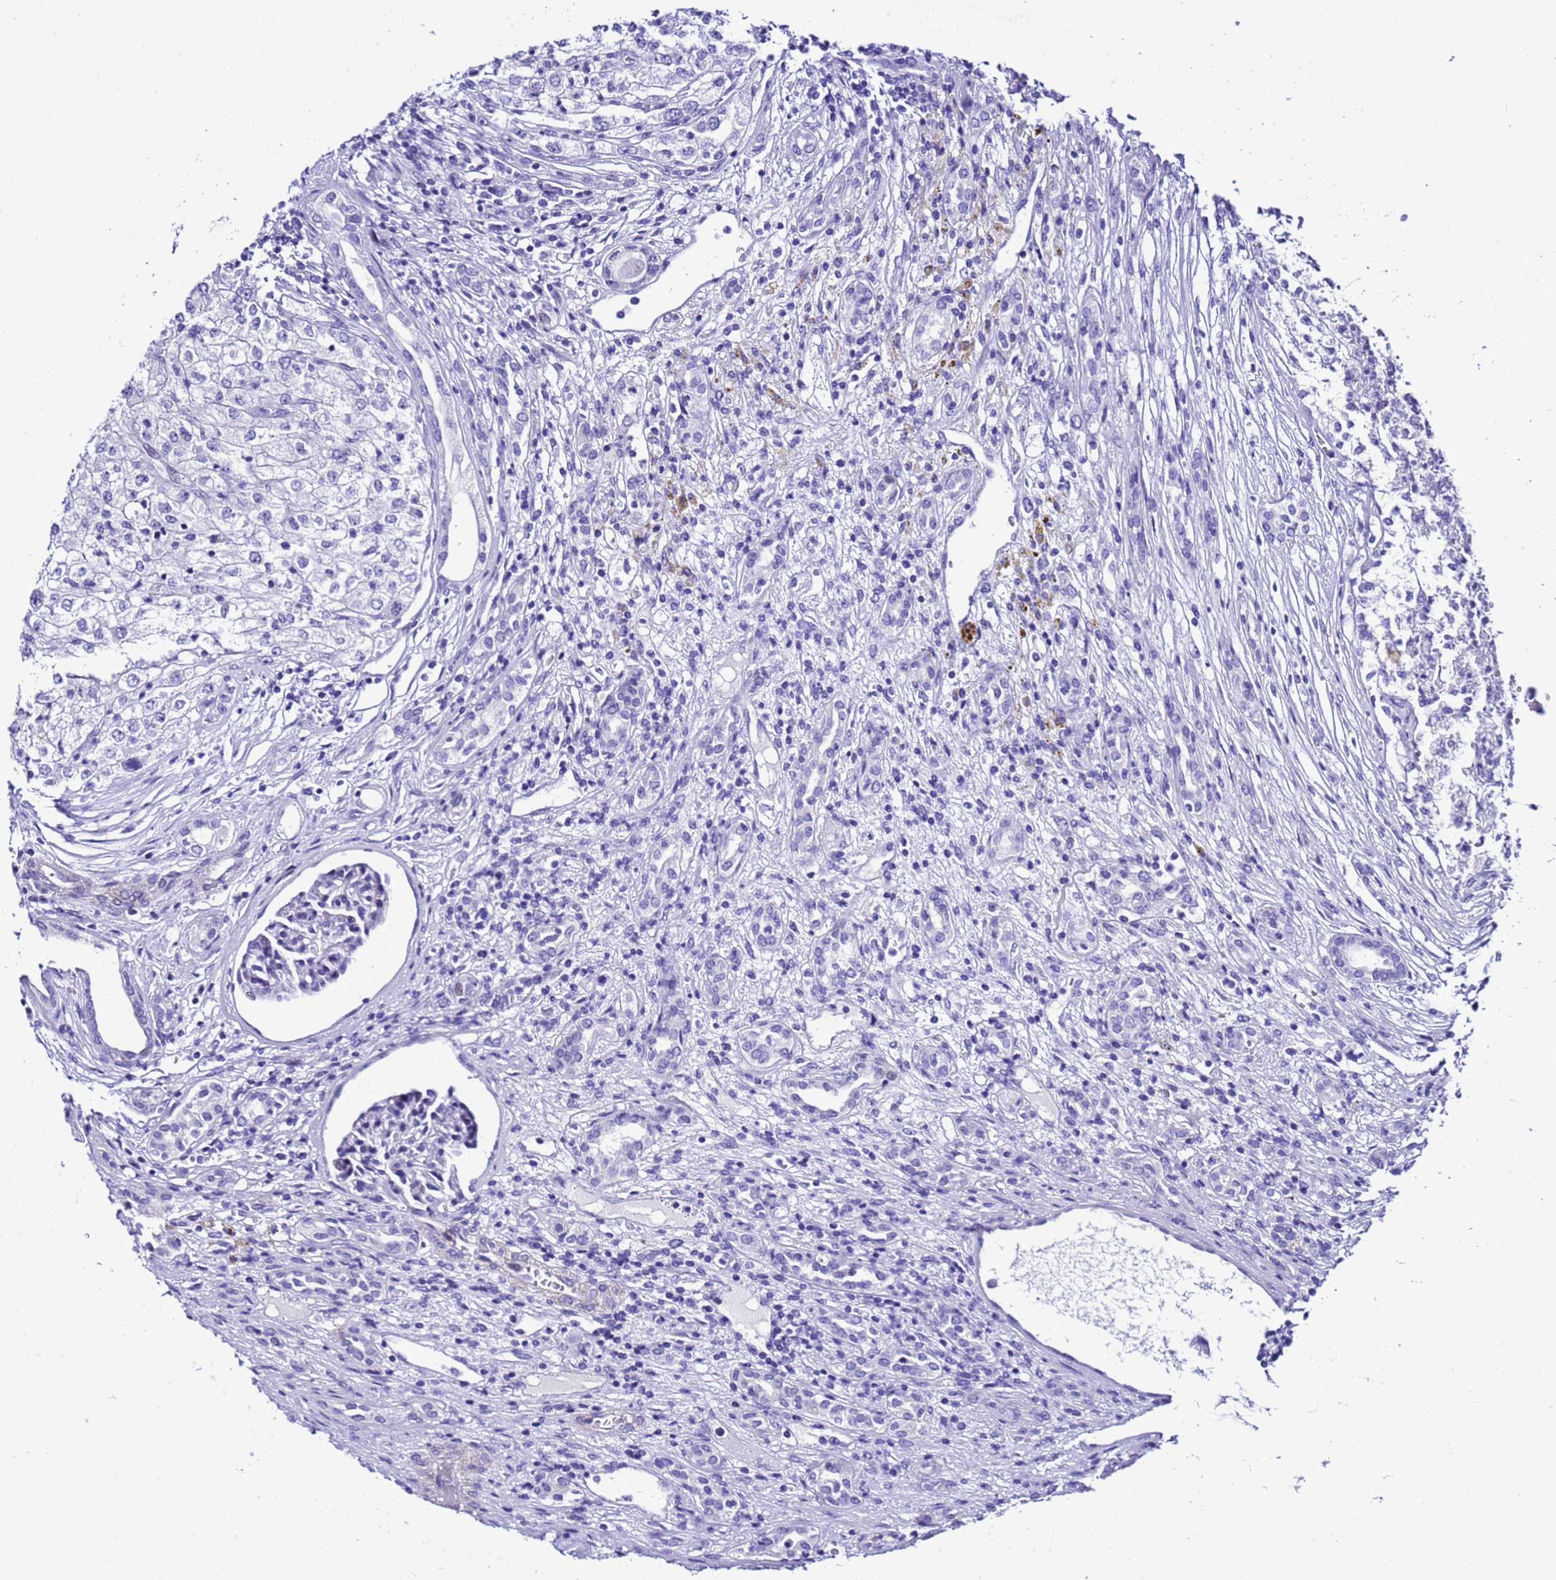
{"staining": {"intensity": "negative", "quantity": "none", "location": "none"}, "tissue": "renal cancer", "cell_type": "Tumor cells", "image_type": "cancer", "snomed": [{"axis": "morphology", "description": "Adenocarcinoma, NOS"}, {"axis": "topography", "description": "Kidney"}], "caption": "There is no significant staining in tumor cells of adenocarcinoma (renal).", "gene": "ZNF417", "patient": {"sex": "female", "age": 54}}